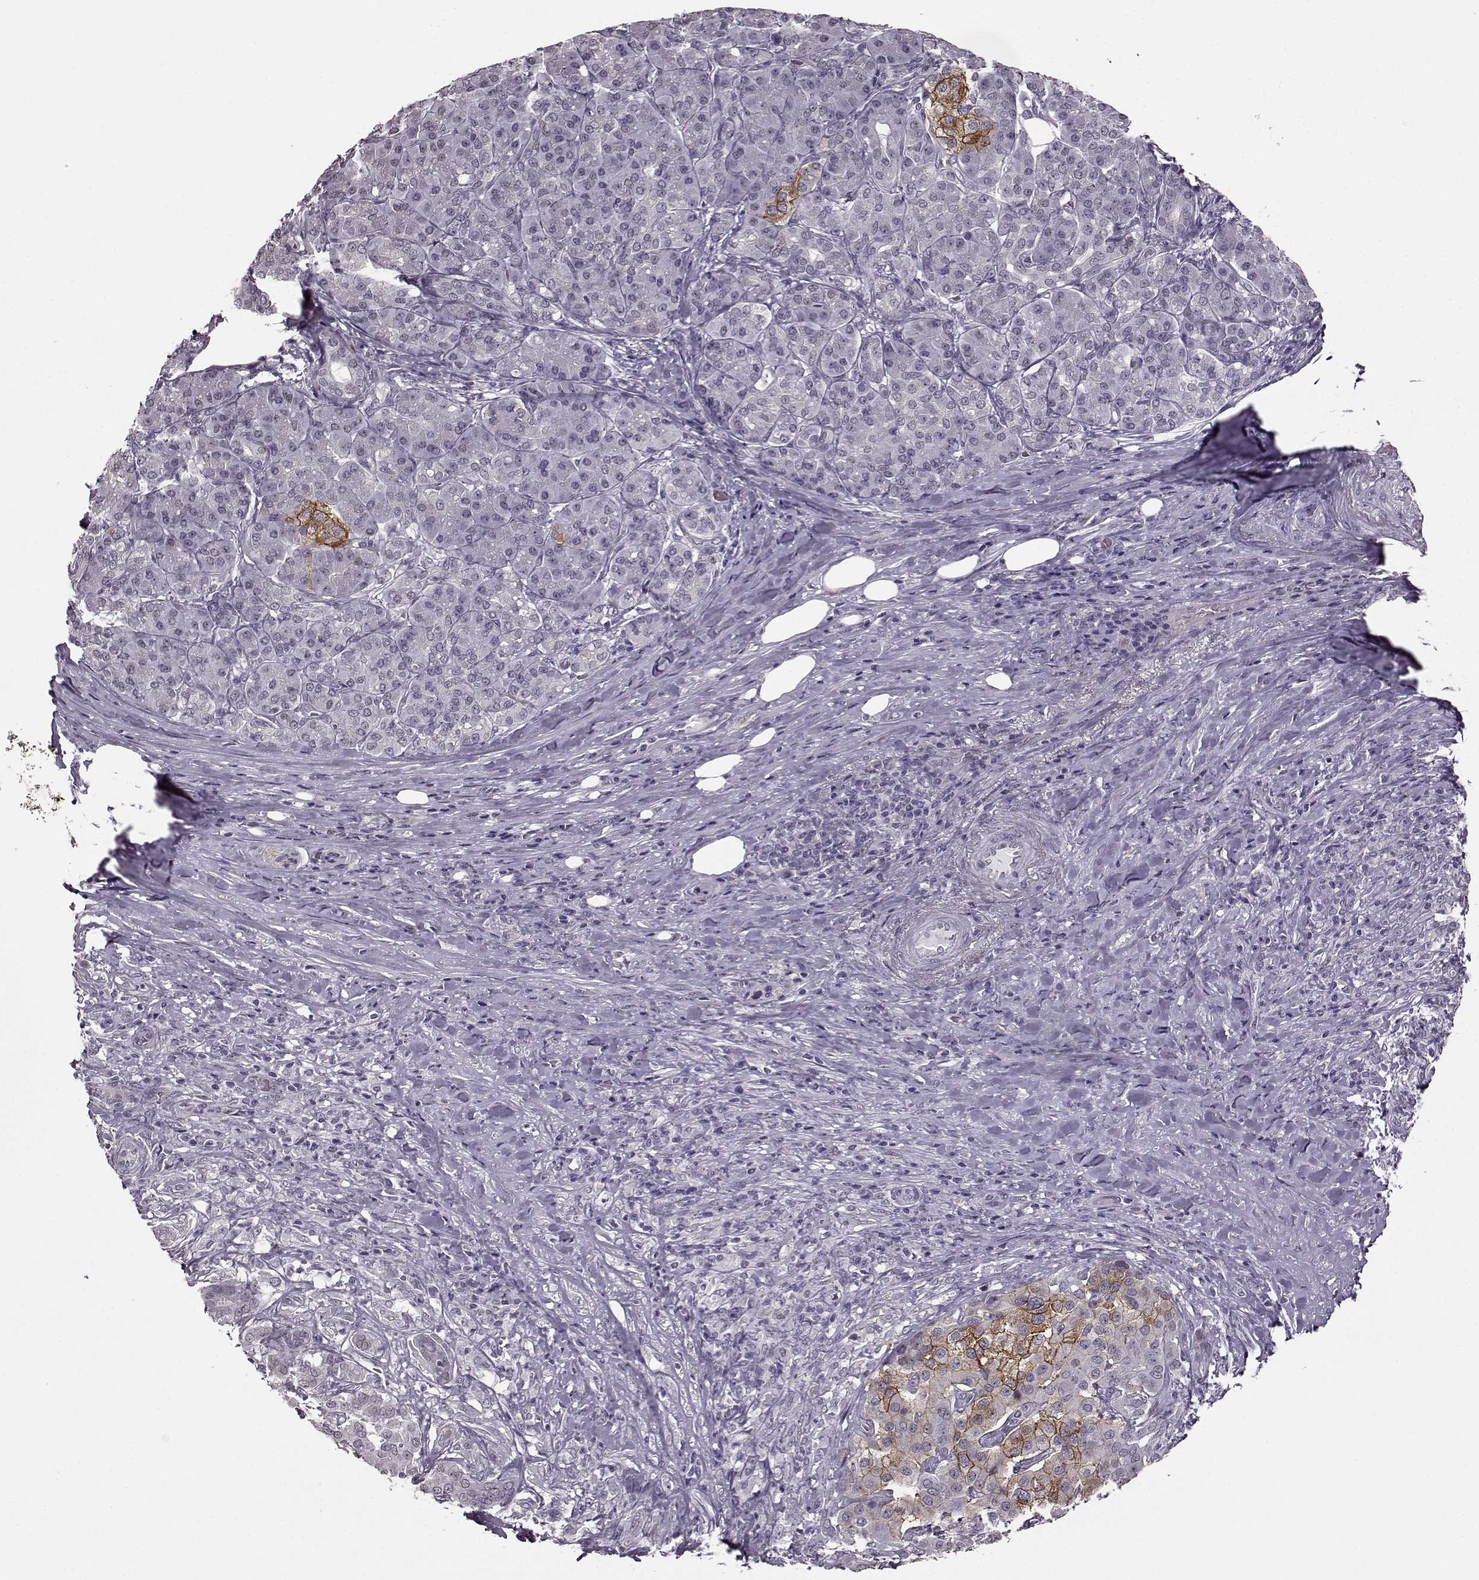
{"staining": {"intensity": "negative", "quantity": "none", "location": "none"}, "tissue": "pancreatic cancer", "cell_type": "Tumor cells", "image_type": "cancer", "snomed": [{"axis": "morphology", "description": "Normal tissue, NOS"}, {"axis": "morphology", "description": "Inflammation, NOS"}, {"axis": "morphology", "description": "Adenocarcinoma, NOS"}, {"axis": "topography", "description": "Pancreas"}], "caption": "An immunohistochemistry (IHC) histopathology image of pancreatic cancer is shown. There is no staining in tumor cells of pancreatic cancer.", "gene": "STX1B", "patient": {"sex": "male", "age": 57}}